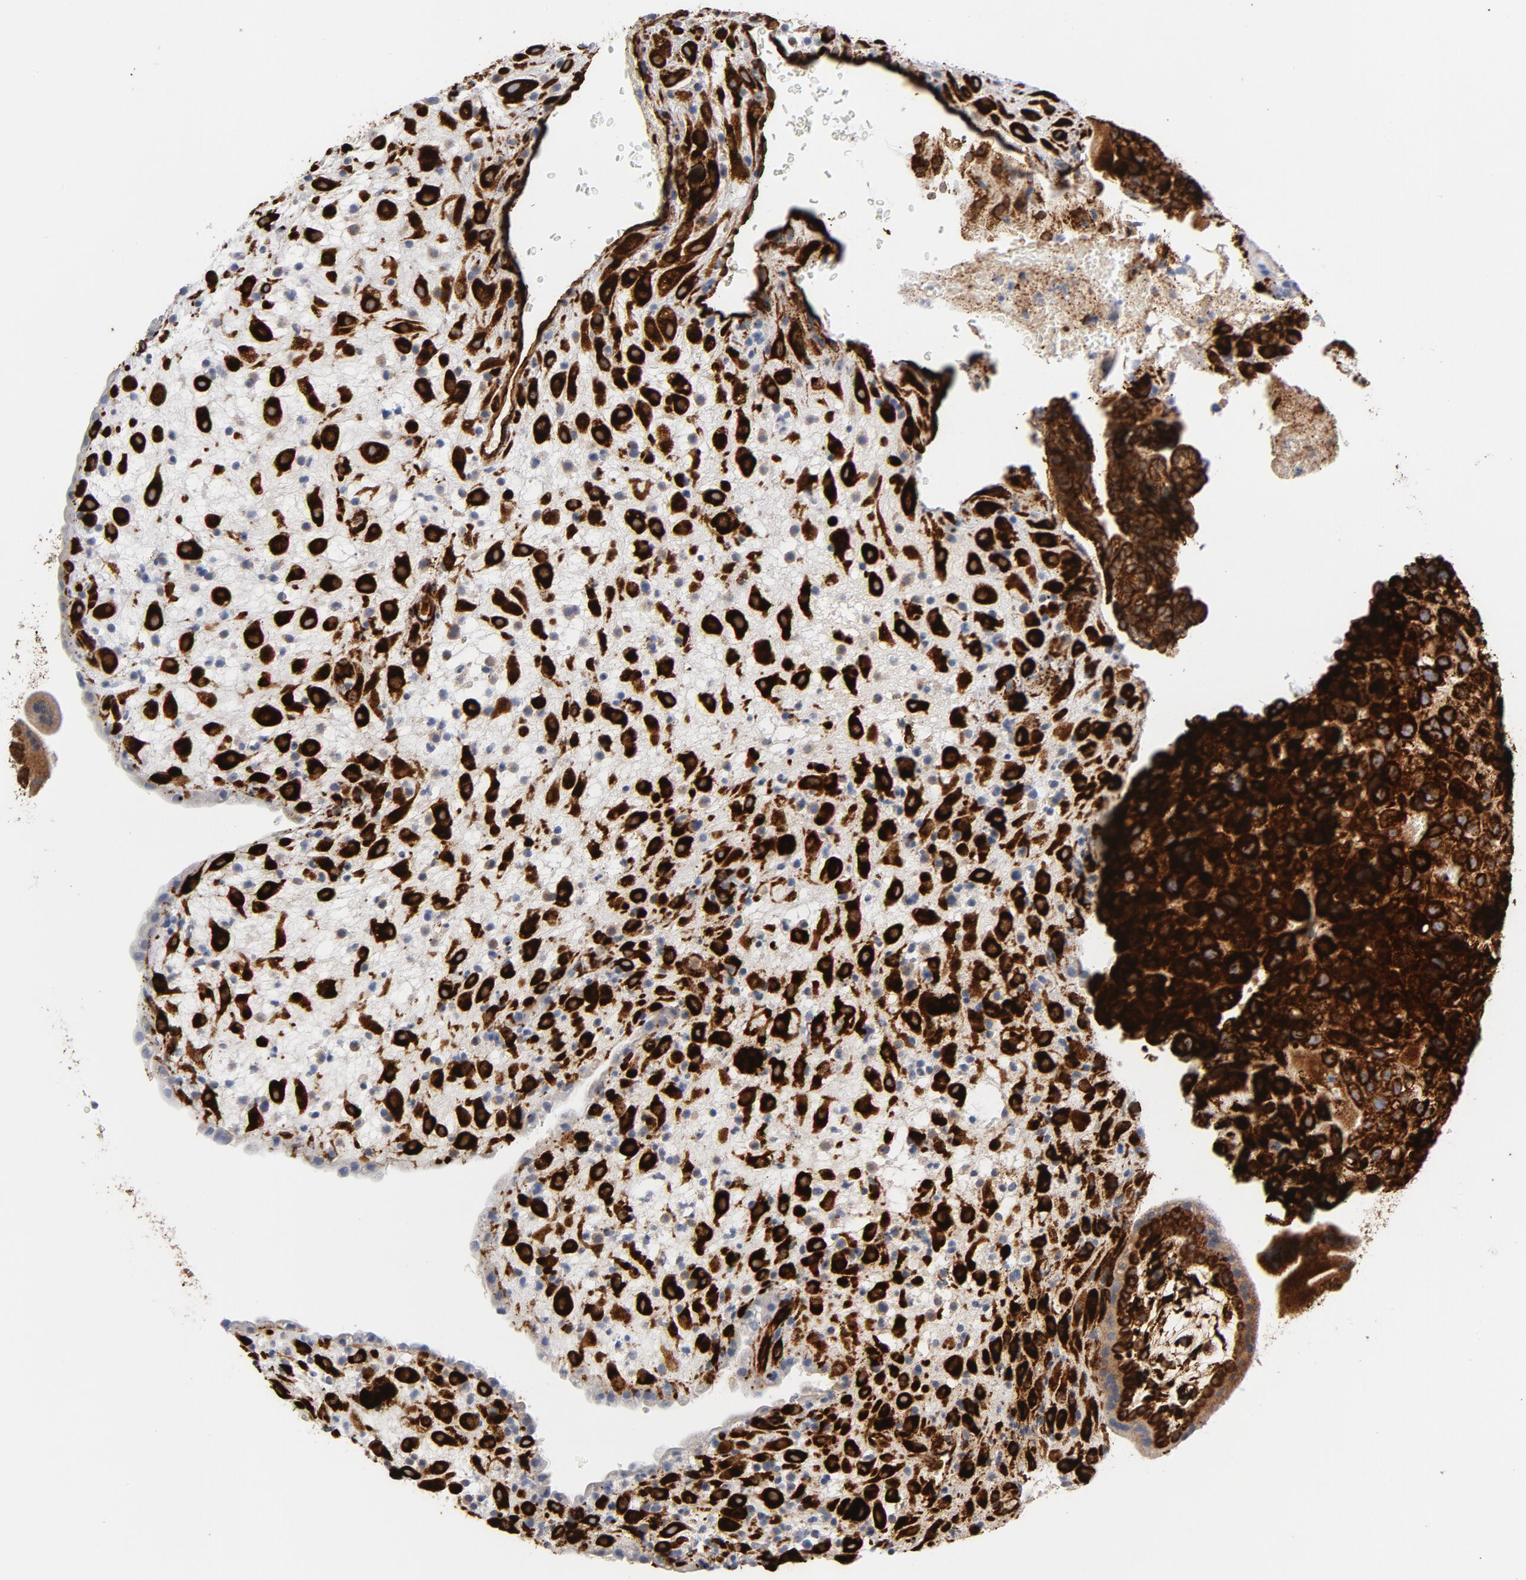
{"staining": {"intensity": "strong", "quantity": ">75%", "location": "cytoplasmic/membranous,nuclear"}, "tissue": "placenta", "cell_type": "Decidual cells", "image_type": "normal", "snomed": [{"axis": "morphology", "description": "Normal tissue, NOS"}, {"axis": "topography", "description": "Placenta"}], "caption": "The micrograph shows a brown stain indicating the presence of a protein in the cytoplasmic/membranous,nuclear of decidual cells in placenta.", "gene": "SERPINH1", "patient": {"sex": "female", "age": 35}}